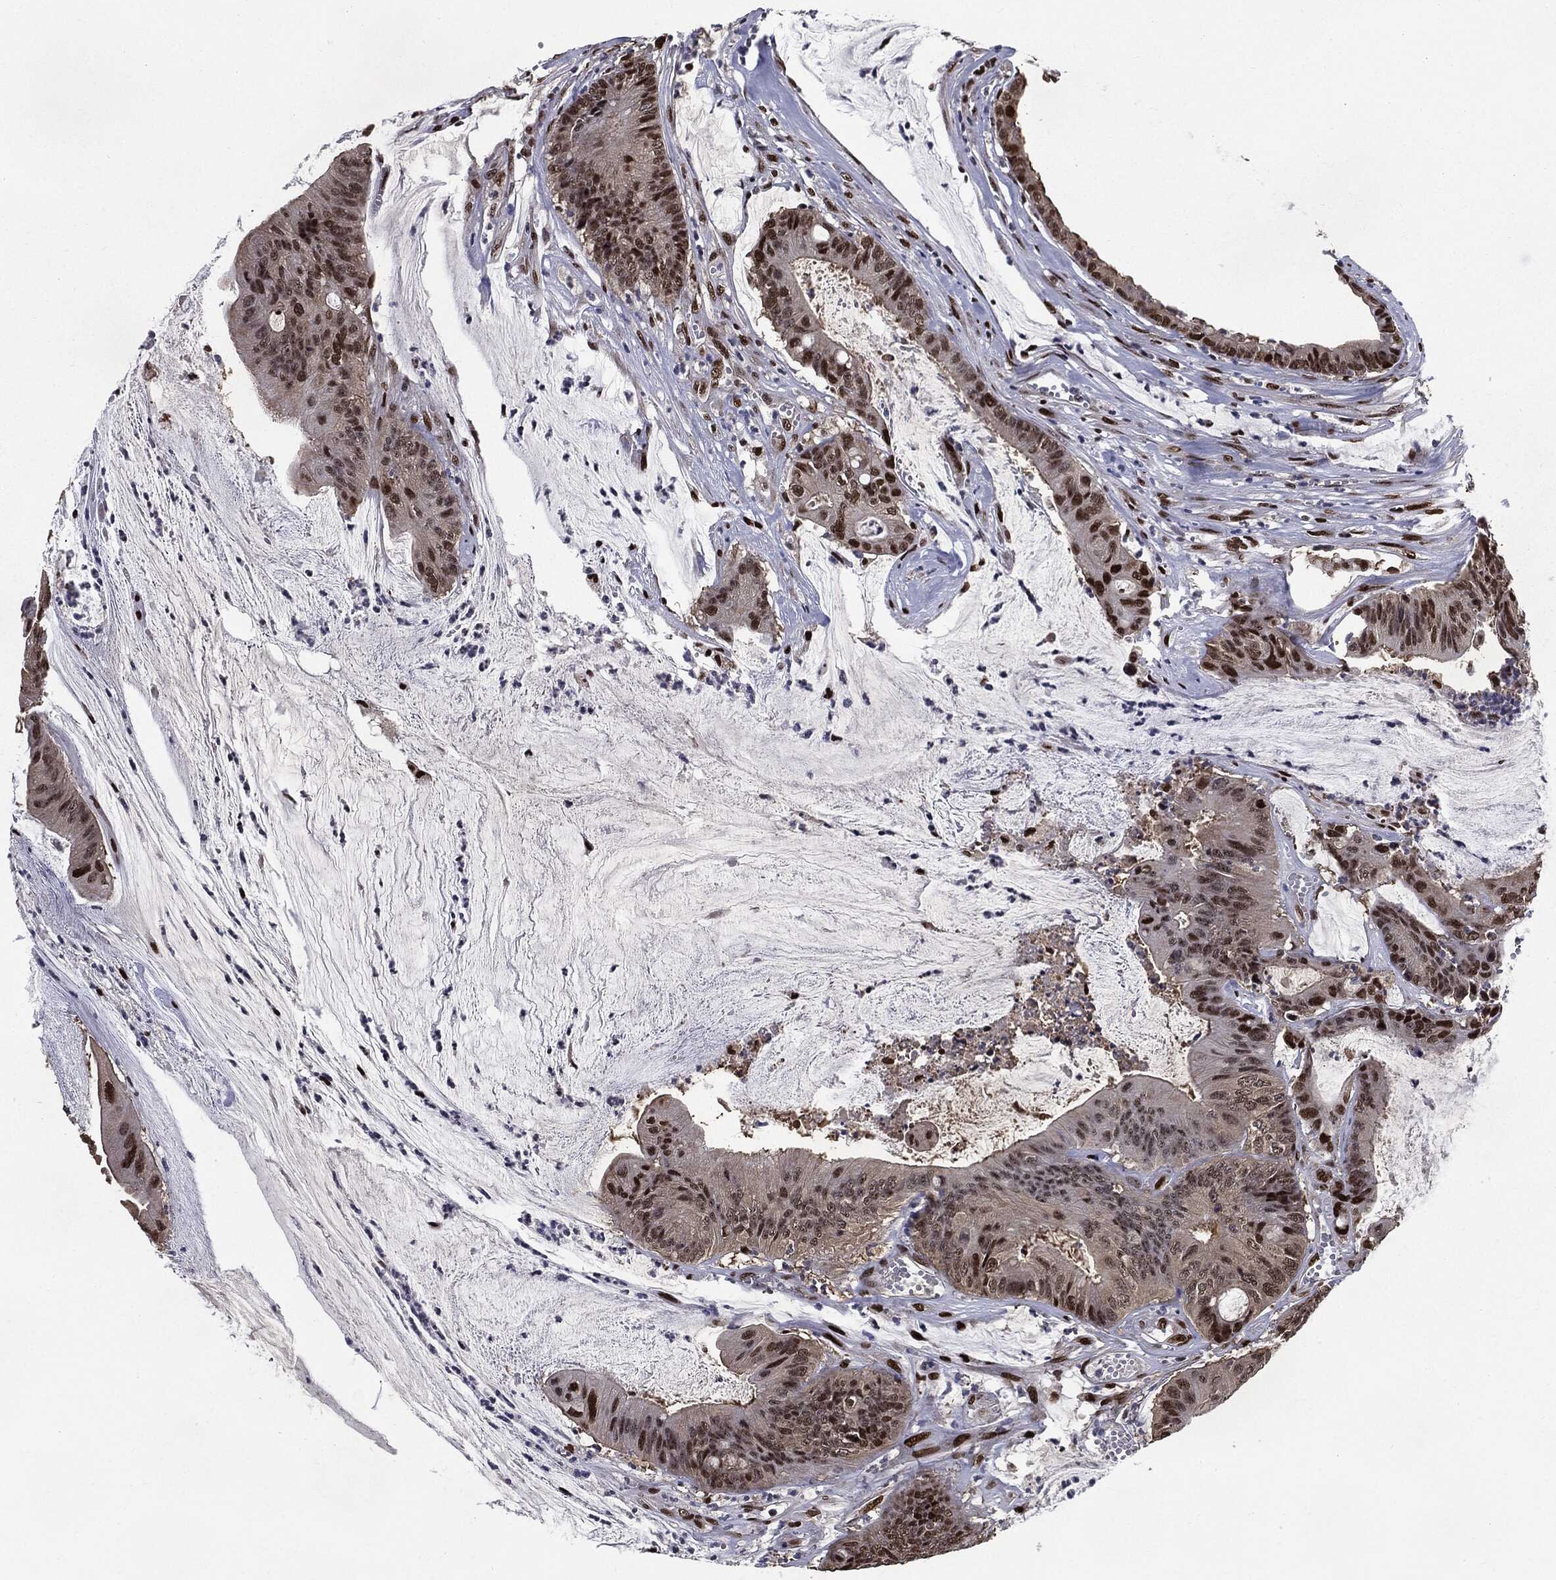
{"staining": {"intensity": "strong", "quantity": "25%-75%", "location": "nuclear"}, "tissue": "colorectal cancer", "cell_type": "Tumor cells", "image_type": "cancer", "snomed": [{"axis": "morphology", "description": "Adenocarcinoma, NOS"}, {"axis": "topography", "description": "Colon"}], "caption": "High-magnification brightfield microscopy of colorectal cancer stained with DAB (3,3'-diaminobenzidine) (brown) and counterstained with hematoxylin (blue). tumor cells exhibit strong nuclear positivity is appreciated in about25%-75% of cells.", "gene": "JUN", "patient": {"sex": "female", "age": 69}}